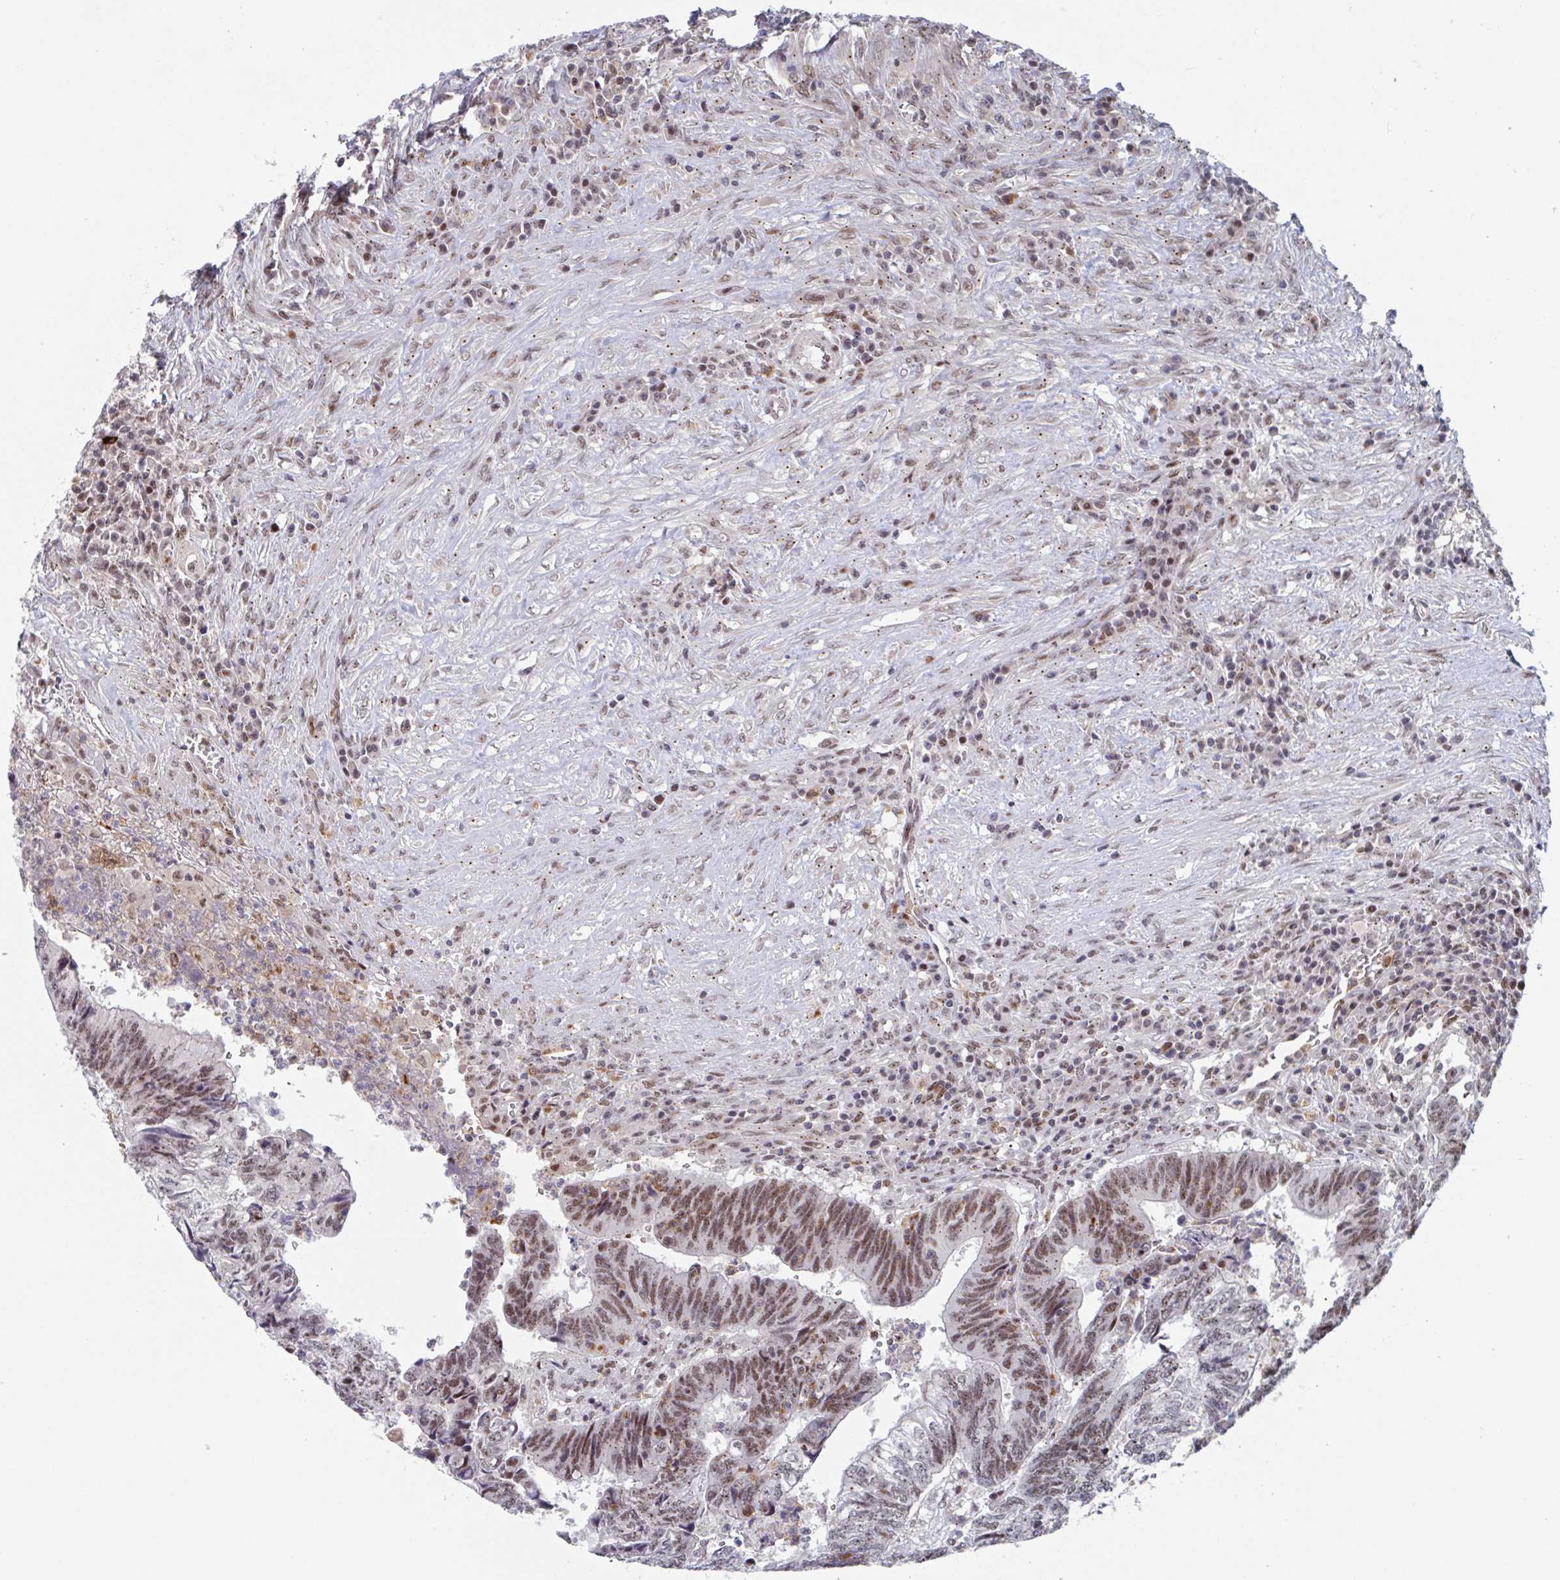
{"staining": {"intensity": "moderate", "quantity": ">75%", "location": "nuclear"}, "tissue": "colorectal cancer", "cell_type": "Tumor cells", "image_type": "cancer", "snomed": [{"axis": "morphology", "description": "Adenocarcinoma, NOS"}, {"axis": "topography", "description": "Colon"}], "caption": "Colorectal cancer (adenocarcinoma) stained with a protein marker displays moderate staining in tumor cells.", "gene": "RNF212", "patient": {"sex": "male", "age": 86}}